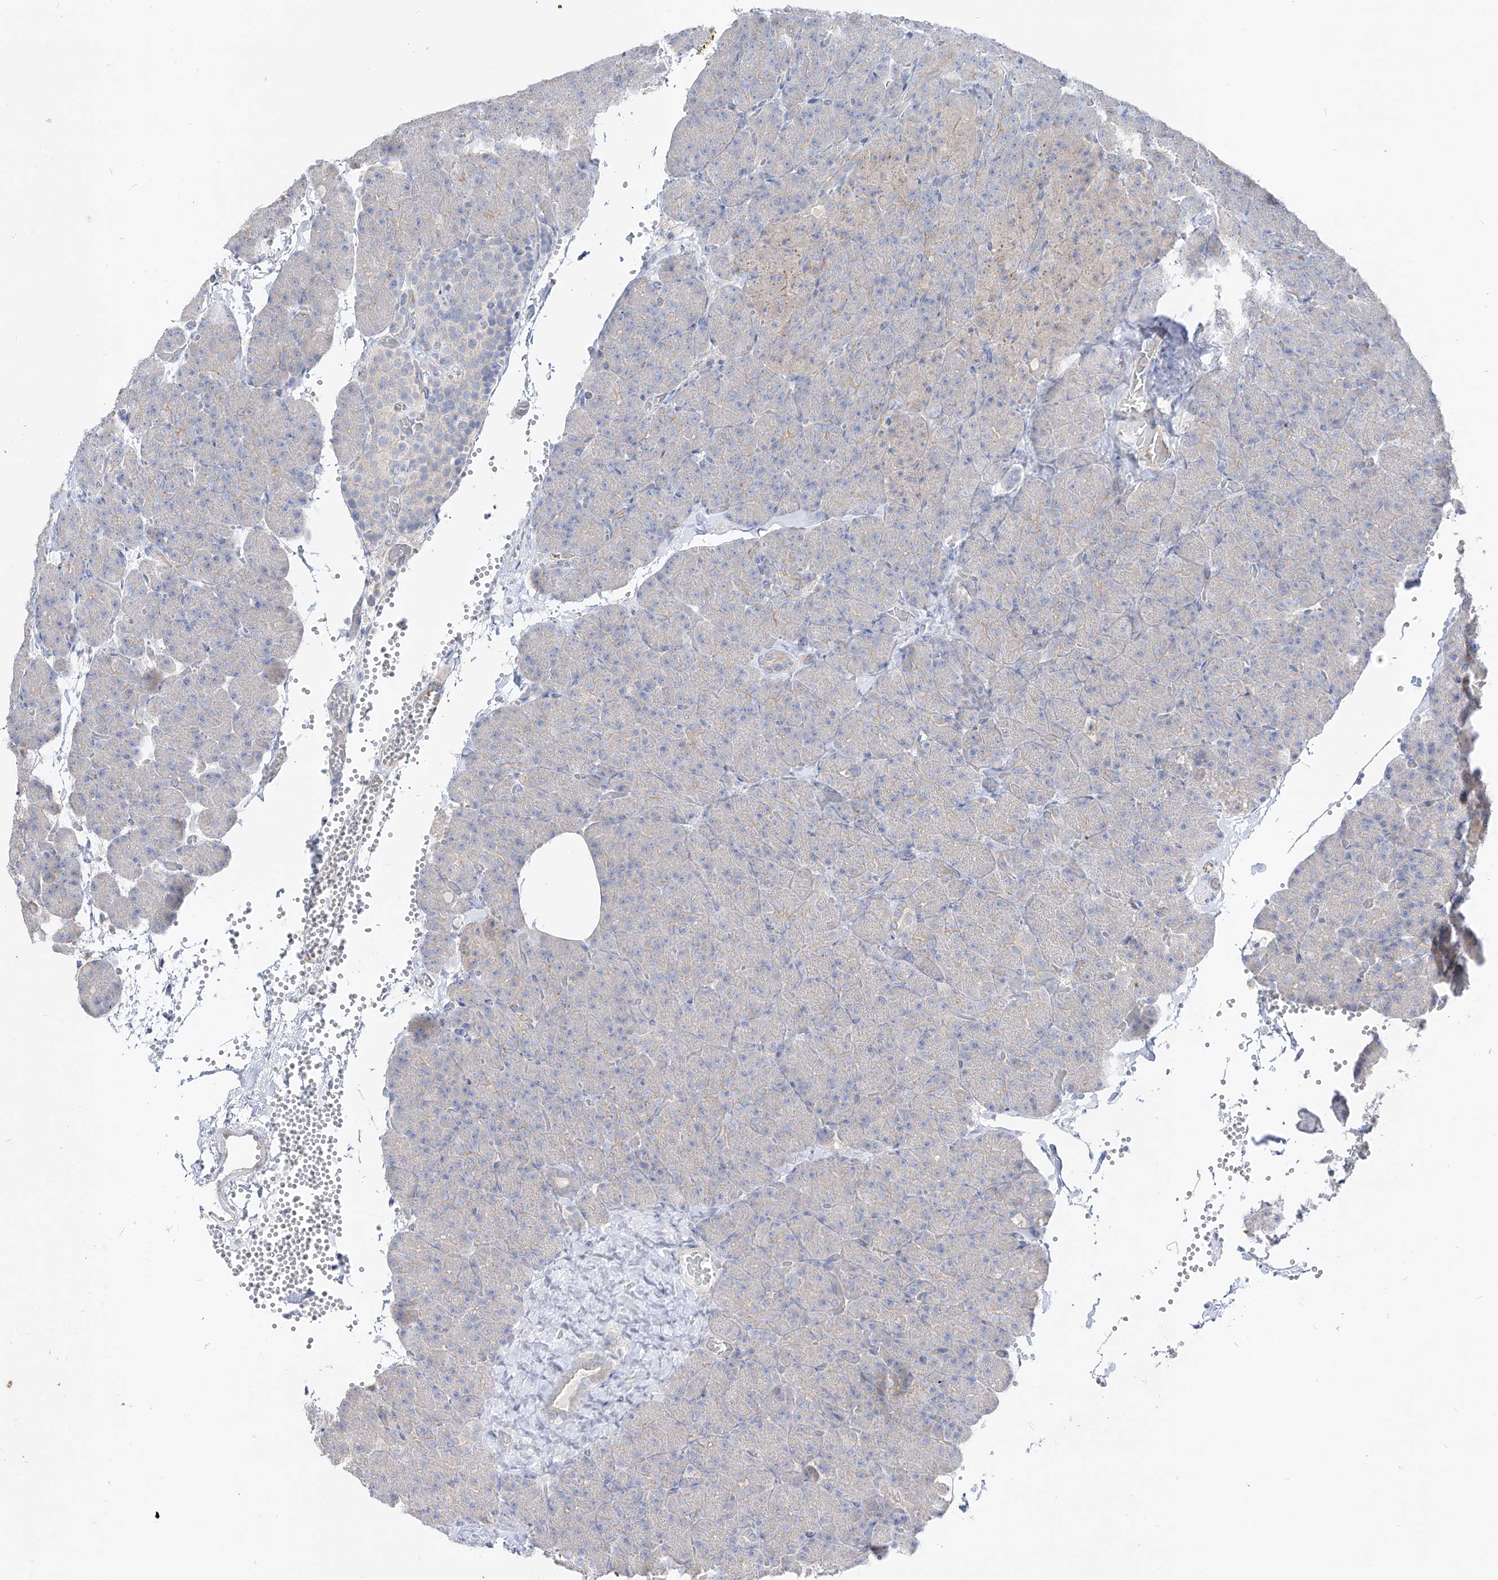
{"staining": {"intensity": "negative", "quantity": "none", "location": "none"}, "tissue": "pancreas", "cell_type": "Exocrine glandular cells", "image_type": "normal", "snomed": [{"axis": "morphology", "description": "Normal tissue, NOS"}, {"axis": "morphology", "description": "Carcinoid, malignant, NOS"}, {"axis": "topography", "description": "Pancreas"}], "caption": "Protein analysis of benign pancreas shows no significant staining in exocrine glandular cells. Brightfield microscopy of immunohistochemistry (IHC) stained with DAB (3,3'-diaminobenzidine) (brown) and hematoxylin (blue), captured at high magnification.", "gene": "RBFOX3", "patient": {"sex": "female", "age": 35}}